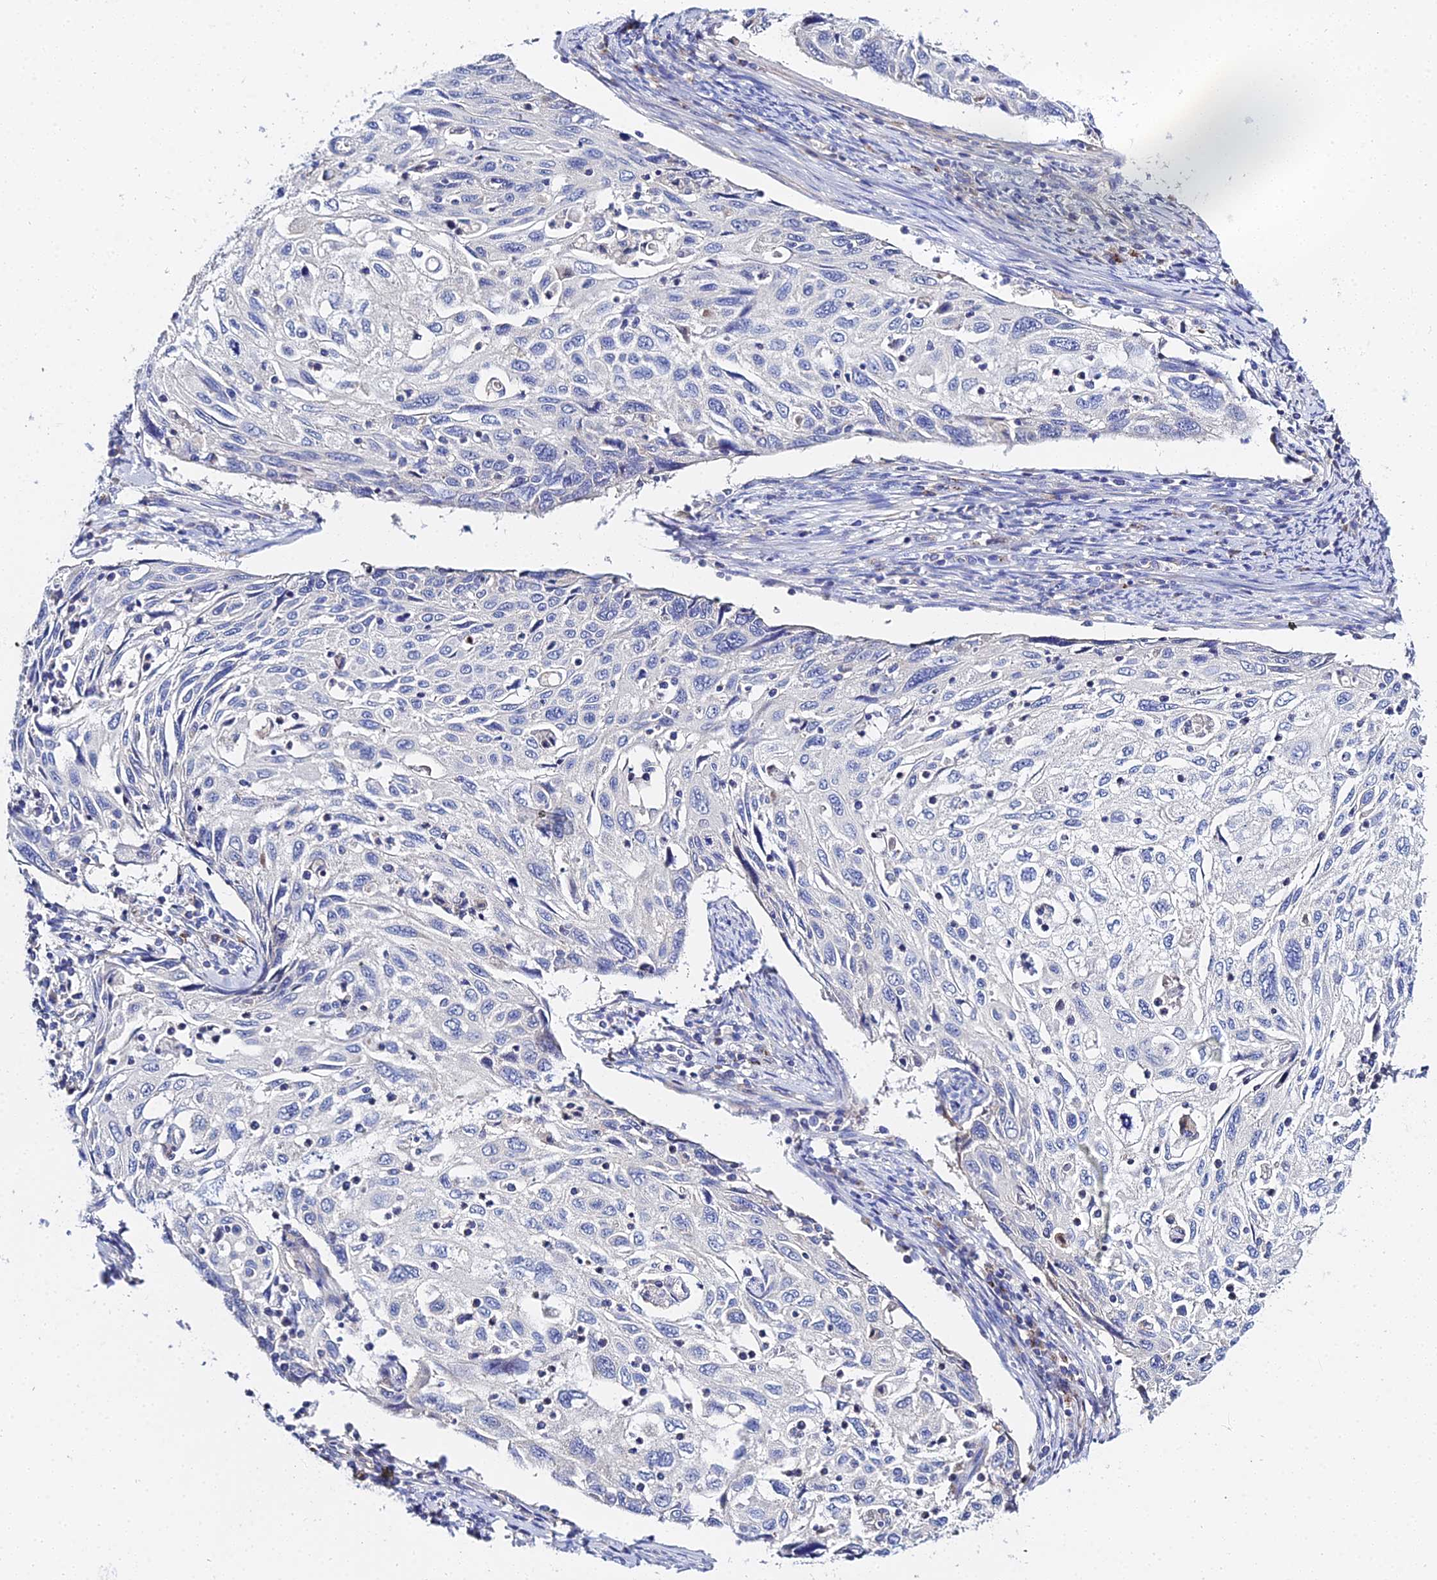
{"staining": {"intensity": "negative", "quantity": "none", "location": "none"}, "tissue": "cervical cancer", "cell_type": "Tumor cells", "image_type": "cancer", "snomed": [{"axis": "morphology", "description": "Squamous cell carcinoma, NOS"}, {"axis": "topography", "description": "Cervix"}], "caption": "Histopathology image shows no significant protein positivity in tumor cells of cervical cancer.", "gene": "APOBEC3H", "patient": {"sex": "female", "age": 70}}